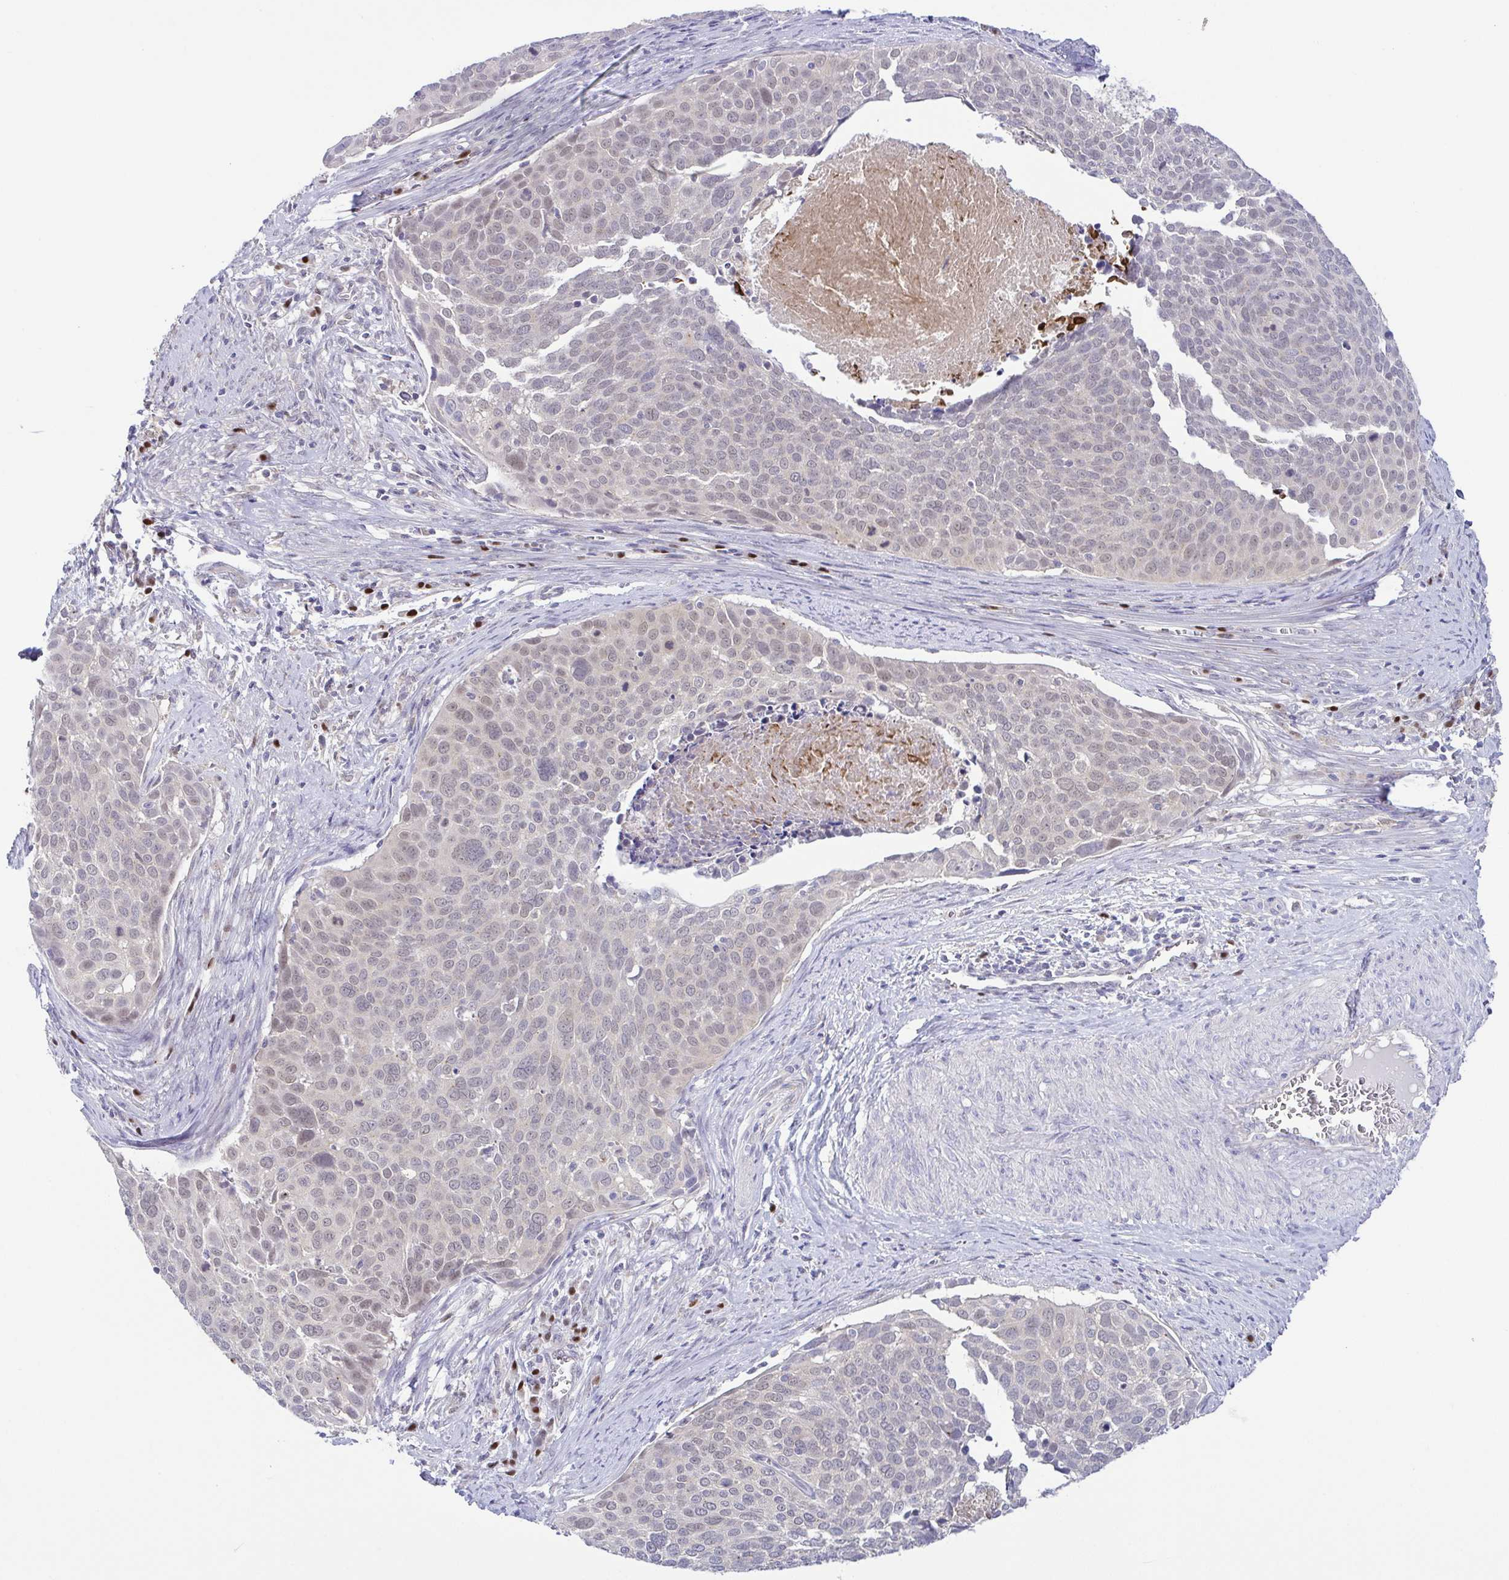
{"staining": {"intensity": "negative", "quantity": "none", "location": "none"}, "tissue": "cervical cancer", "cell_type": "Tumor cells", "image_type": "cancer", "snomed": [{"axis": "morphology", "description": "Squamous cell carcinoma, NOS"}, {"axis": "topography", "description": "Cervix"}], "caption": "Immunohistochemistry (IHC) micrograph of cervical squamous cell carcinoma stained for a protein (brown), which reveals no expression in tumor cells.", "gene": "UBE2Q1", "patient": {"sex": "female", "age": 39}}